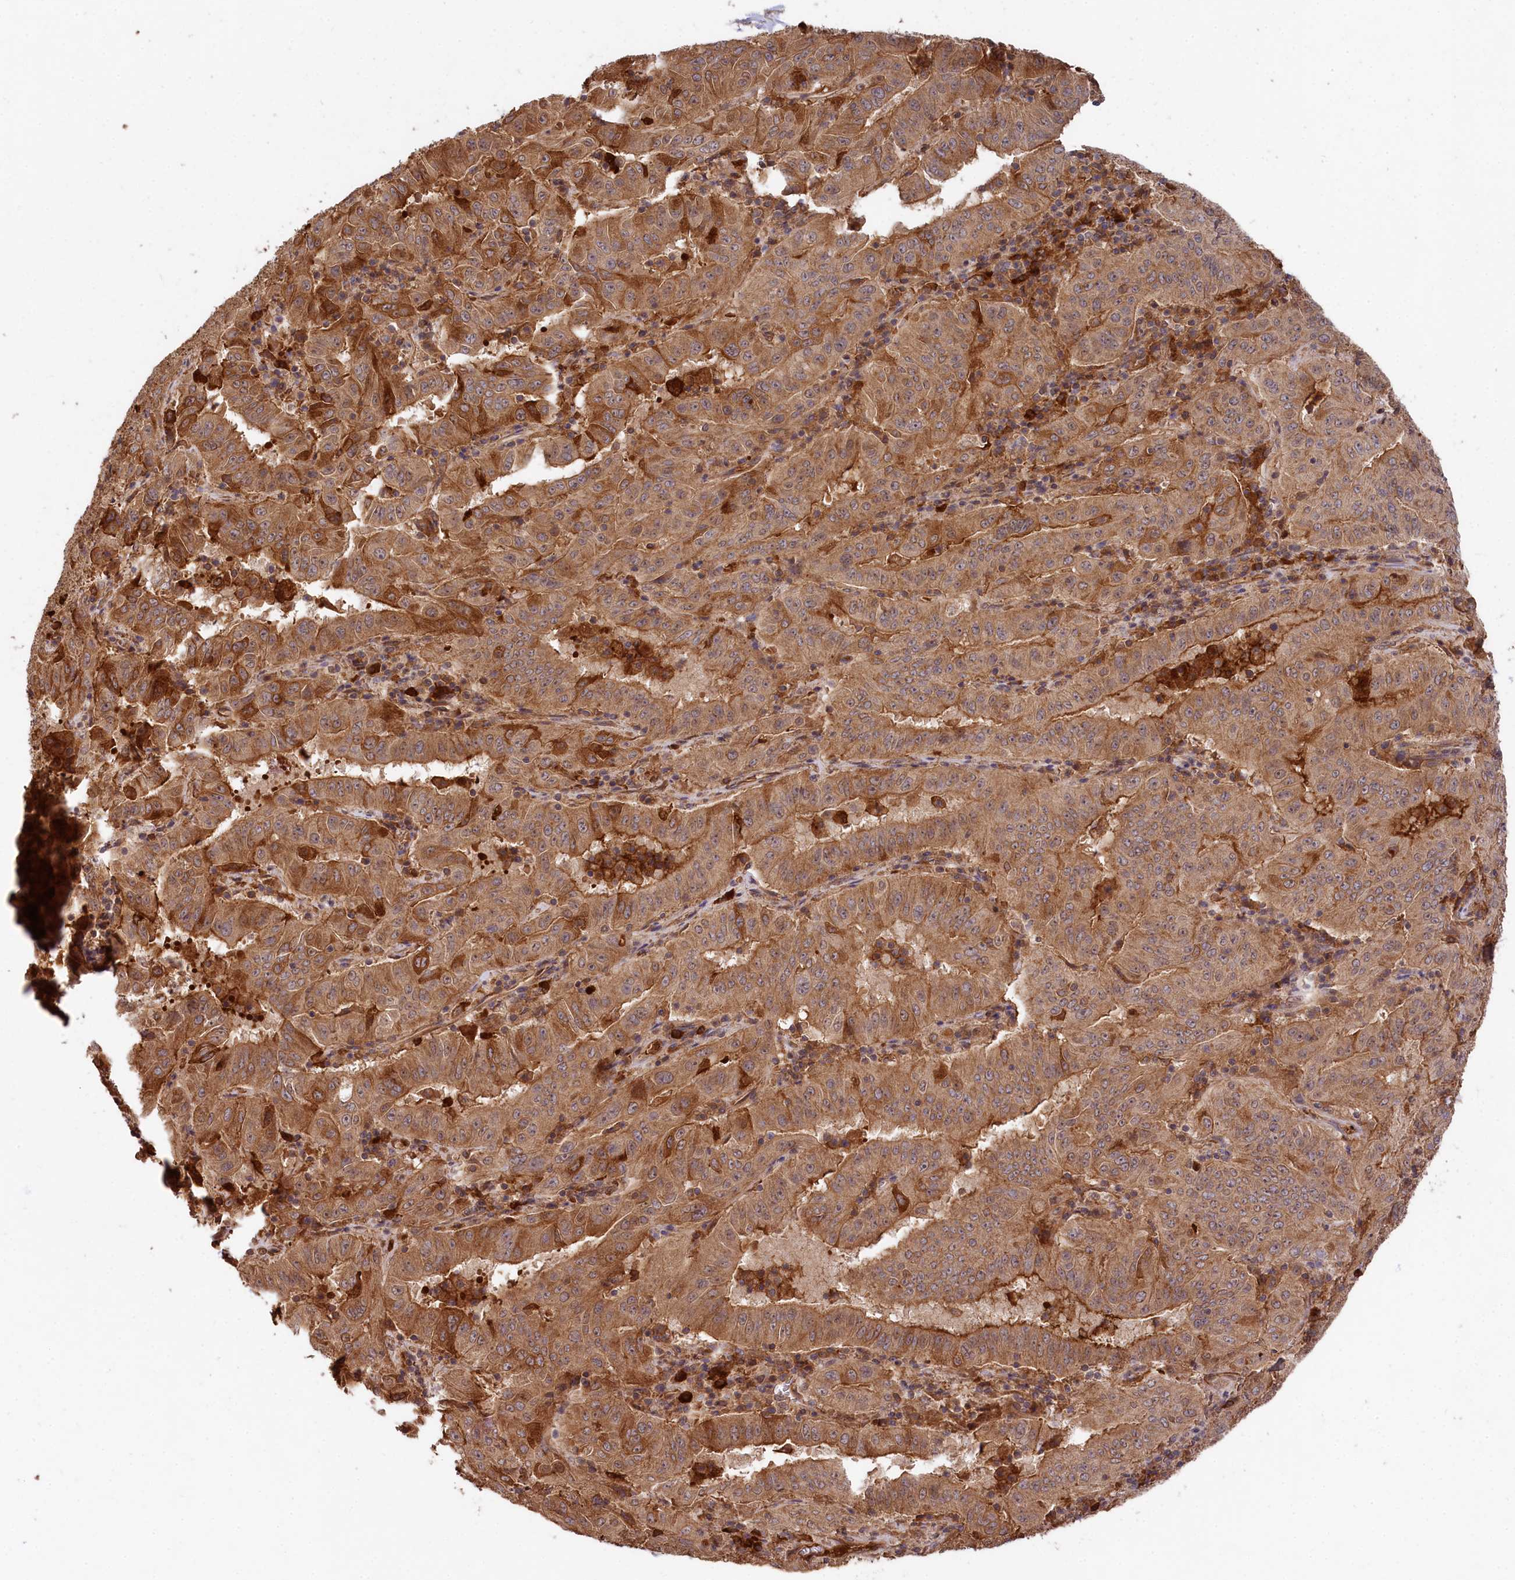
{"staining": {"intensity": "moderate", "quantity": ">75%", "location": "cytoplasmic/membranous"}, "tissue": "pancreatic cancer", "cell_type": "Tumor cells", "image_type": "cancer", "snomed": [{"axis": "morphology", "description": "Adenocarcinoma, NOS"}, {"axis": "topography", "description": "Pancreas"}], "caption": "The micrograph demonstrates staining of pancreatic cancer, revealing moderate cytoplasmic/membranous protein staining (brown color) within tumor cells.", "gene": "MCF2L2", "patient": {"sex": "male", "age": 63}}